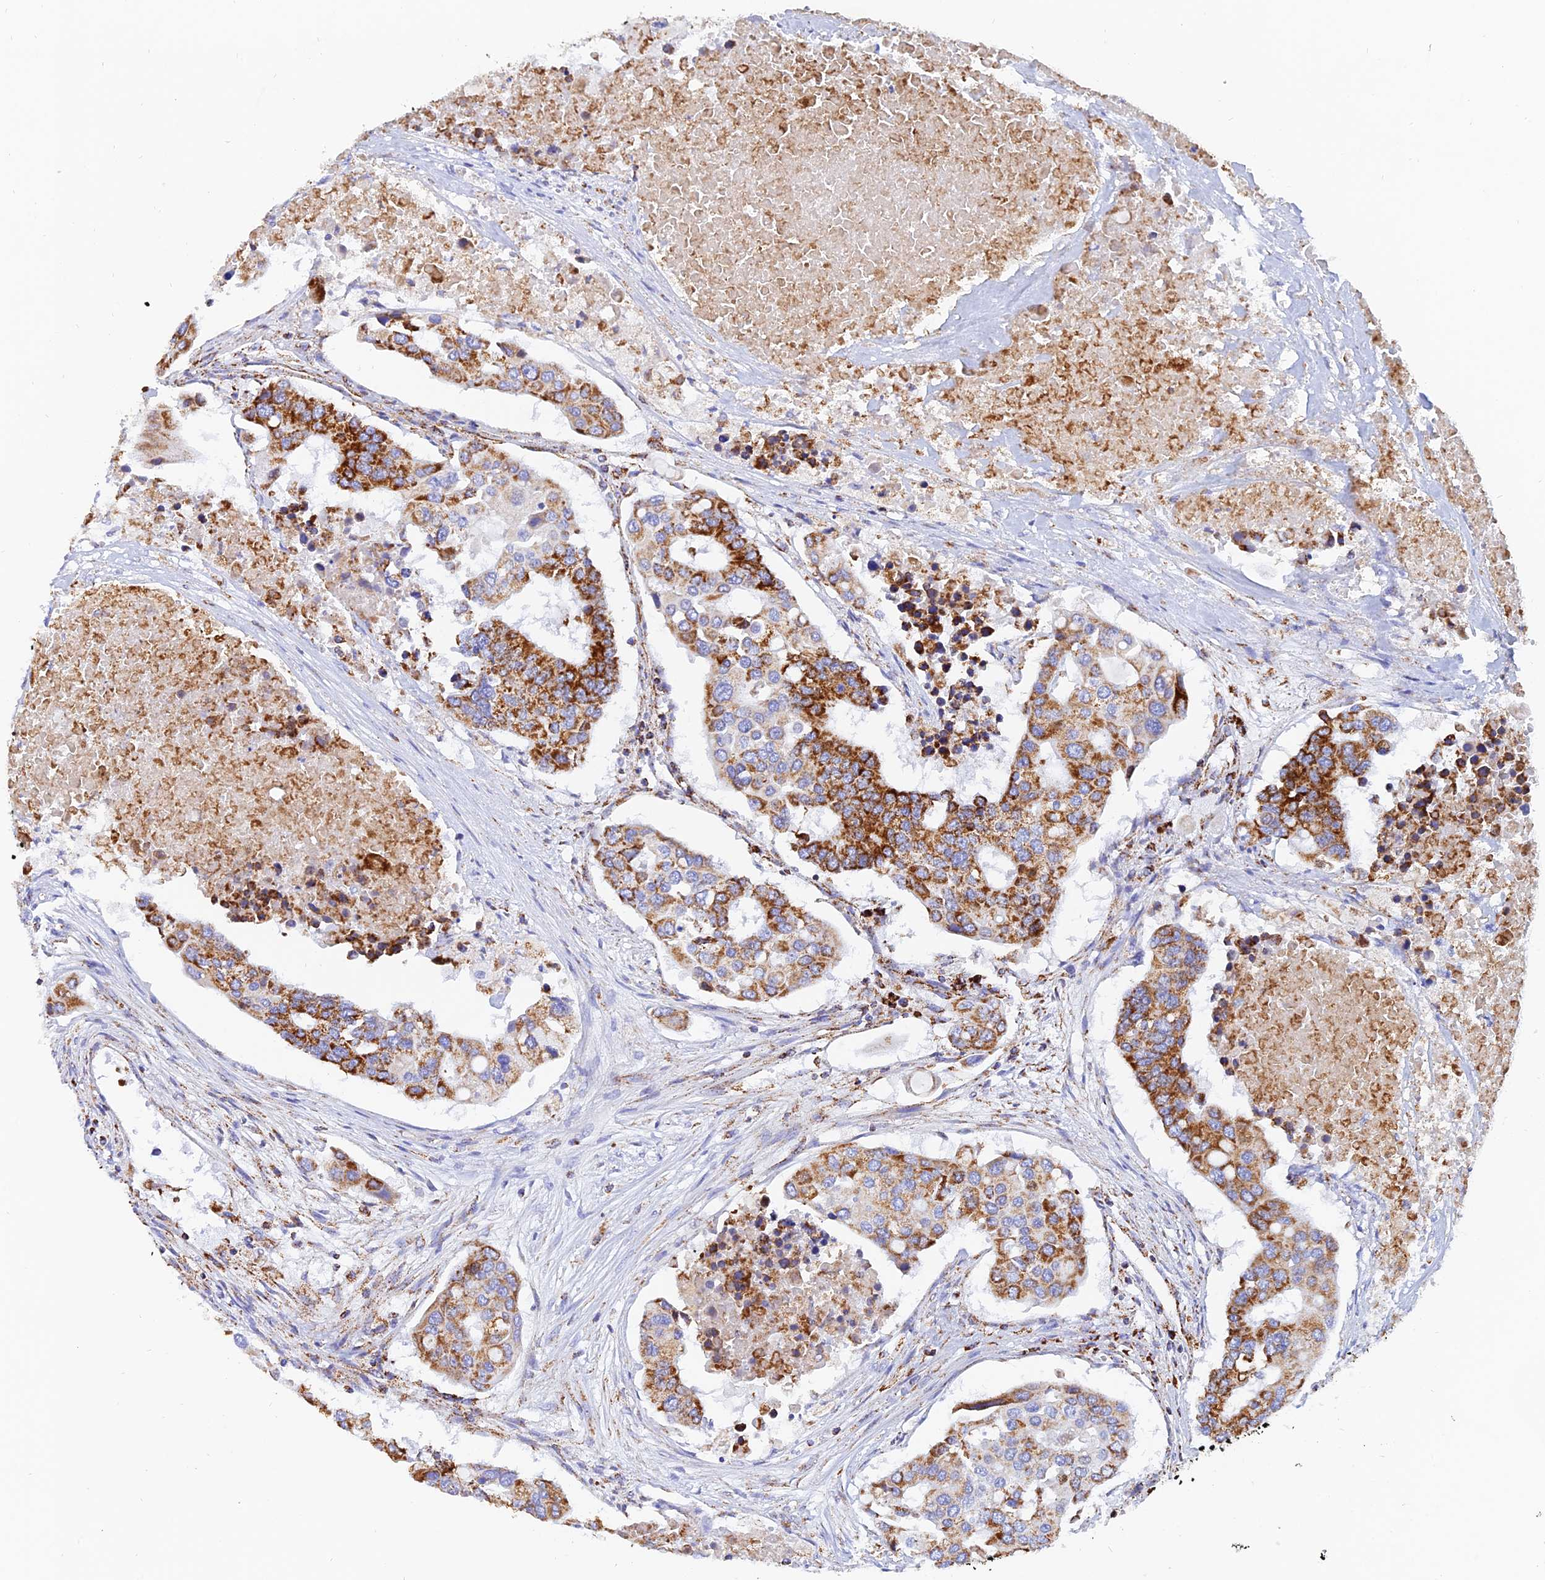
{"staining": {"intensity": "strong", "quantity": "25%-75%", "location": "cytoplasmic/membranous"}, "tissue": "colorectal cancer", "cell_type": "Tumor cells", "image_type": "cancer", "snomed": [{"axis": "morphology", "description": "Adenocarcinoma, NOS"}, {"axis": "topography", "description": "Colon"}], "caption": "Protein expression analysis of colorectal adenocarcinoma demonstrates strong cytoplasmic/membranous expression in approximately 25%-75% of tumor cells.", "gene": "NDUFB6", "patient": {"sex": "male", "age": 77}}